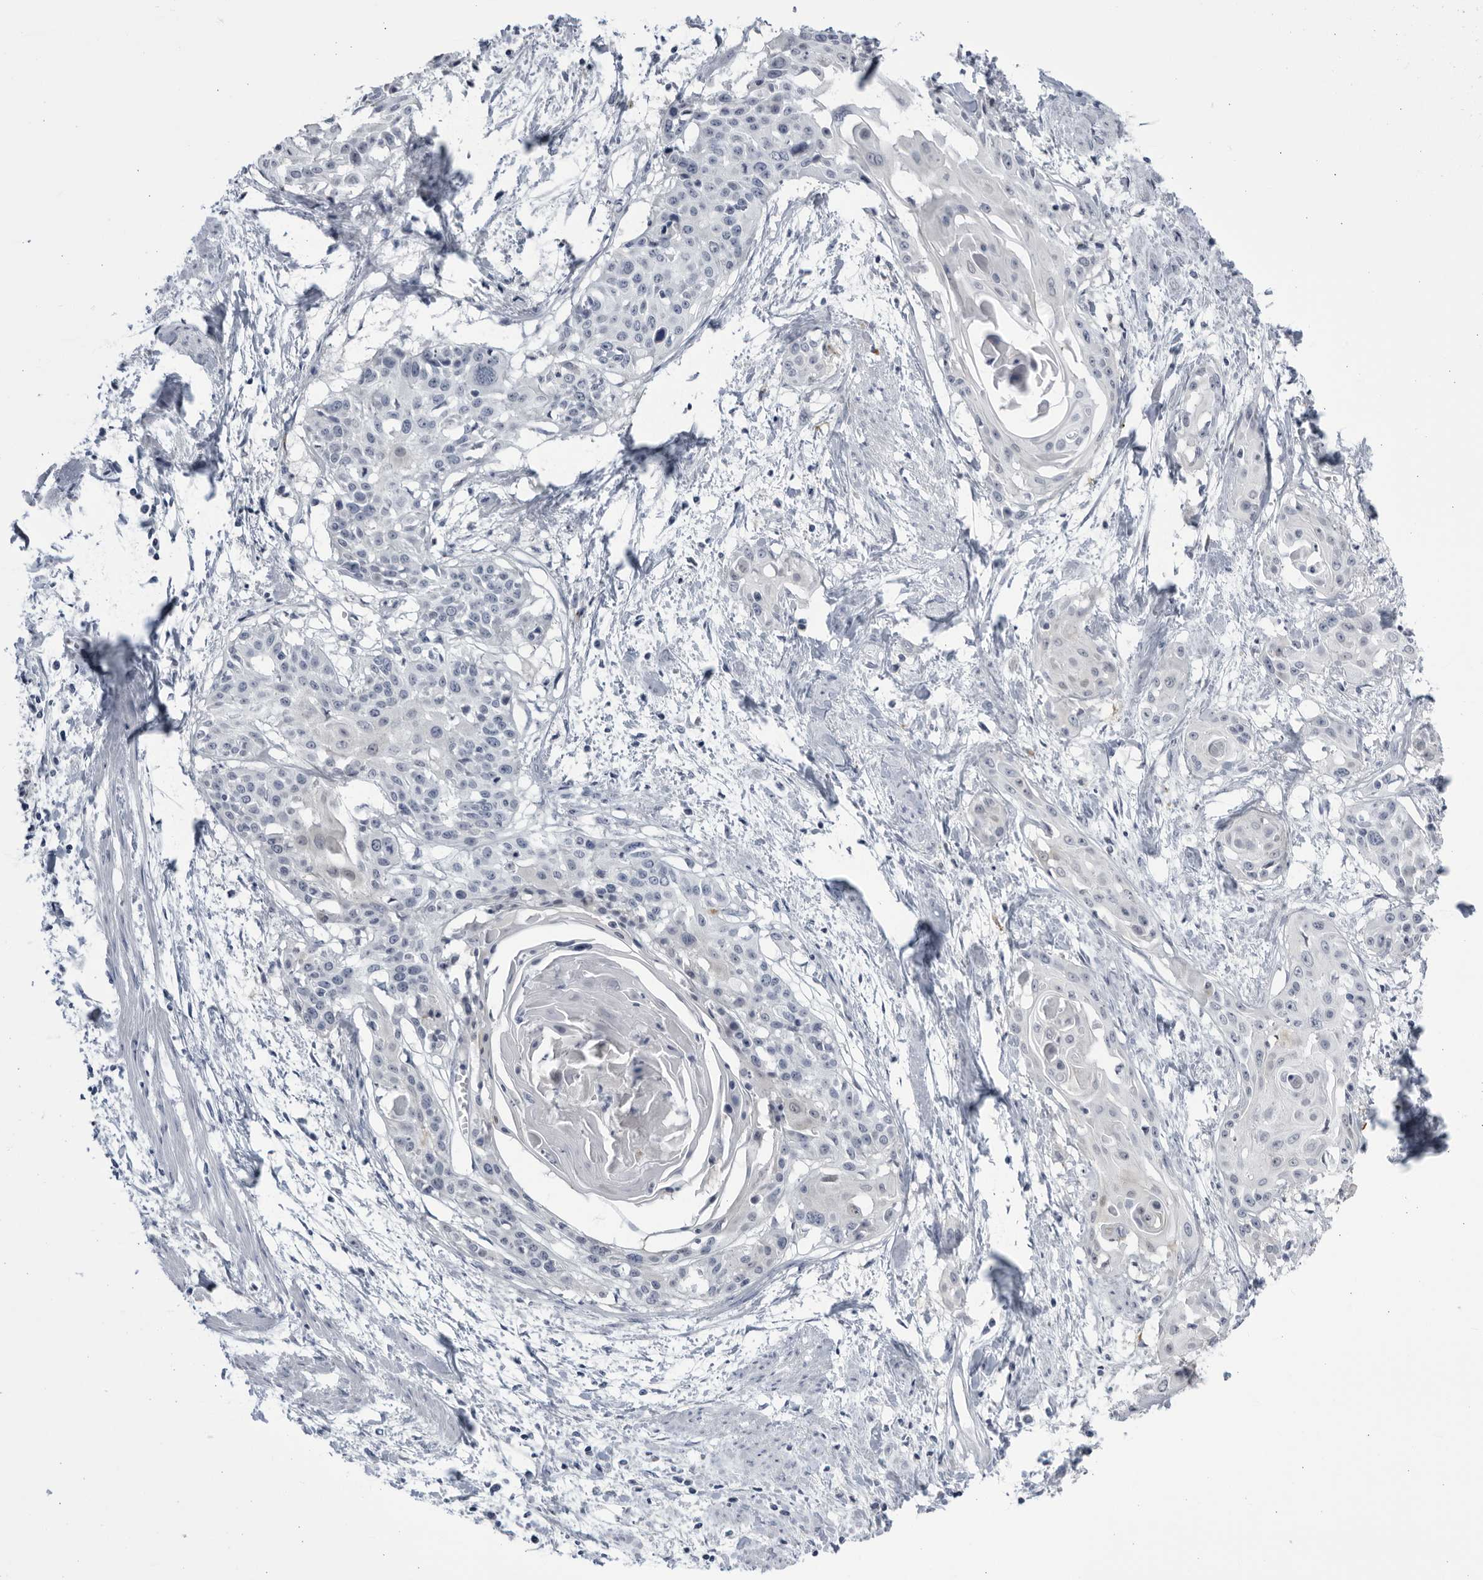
{"staining": {"intensity": "negative", "quantity": "none", "location": "none"}, "tissue": "cervical cancer", "cell_type": "Tumor cells", "image_type": "cancer", "snomed": [{"axis": "morphology", "description": "Squamous cell carcinoma, NOS"}, {"axis": "topography", "description": "Cervix"}], "caption": "The photomicrograph shows no significant positivity in tumor cells of cervical cancer.", "gene": "CCDC181", "patient": {"sex": "female", "age": 57}}